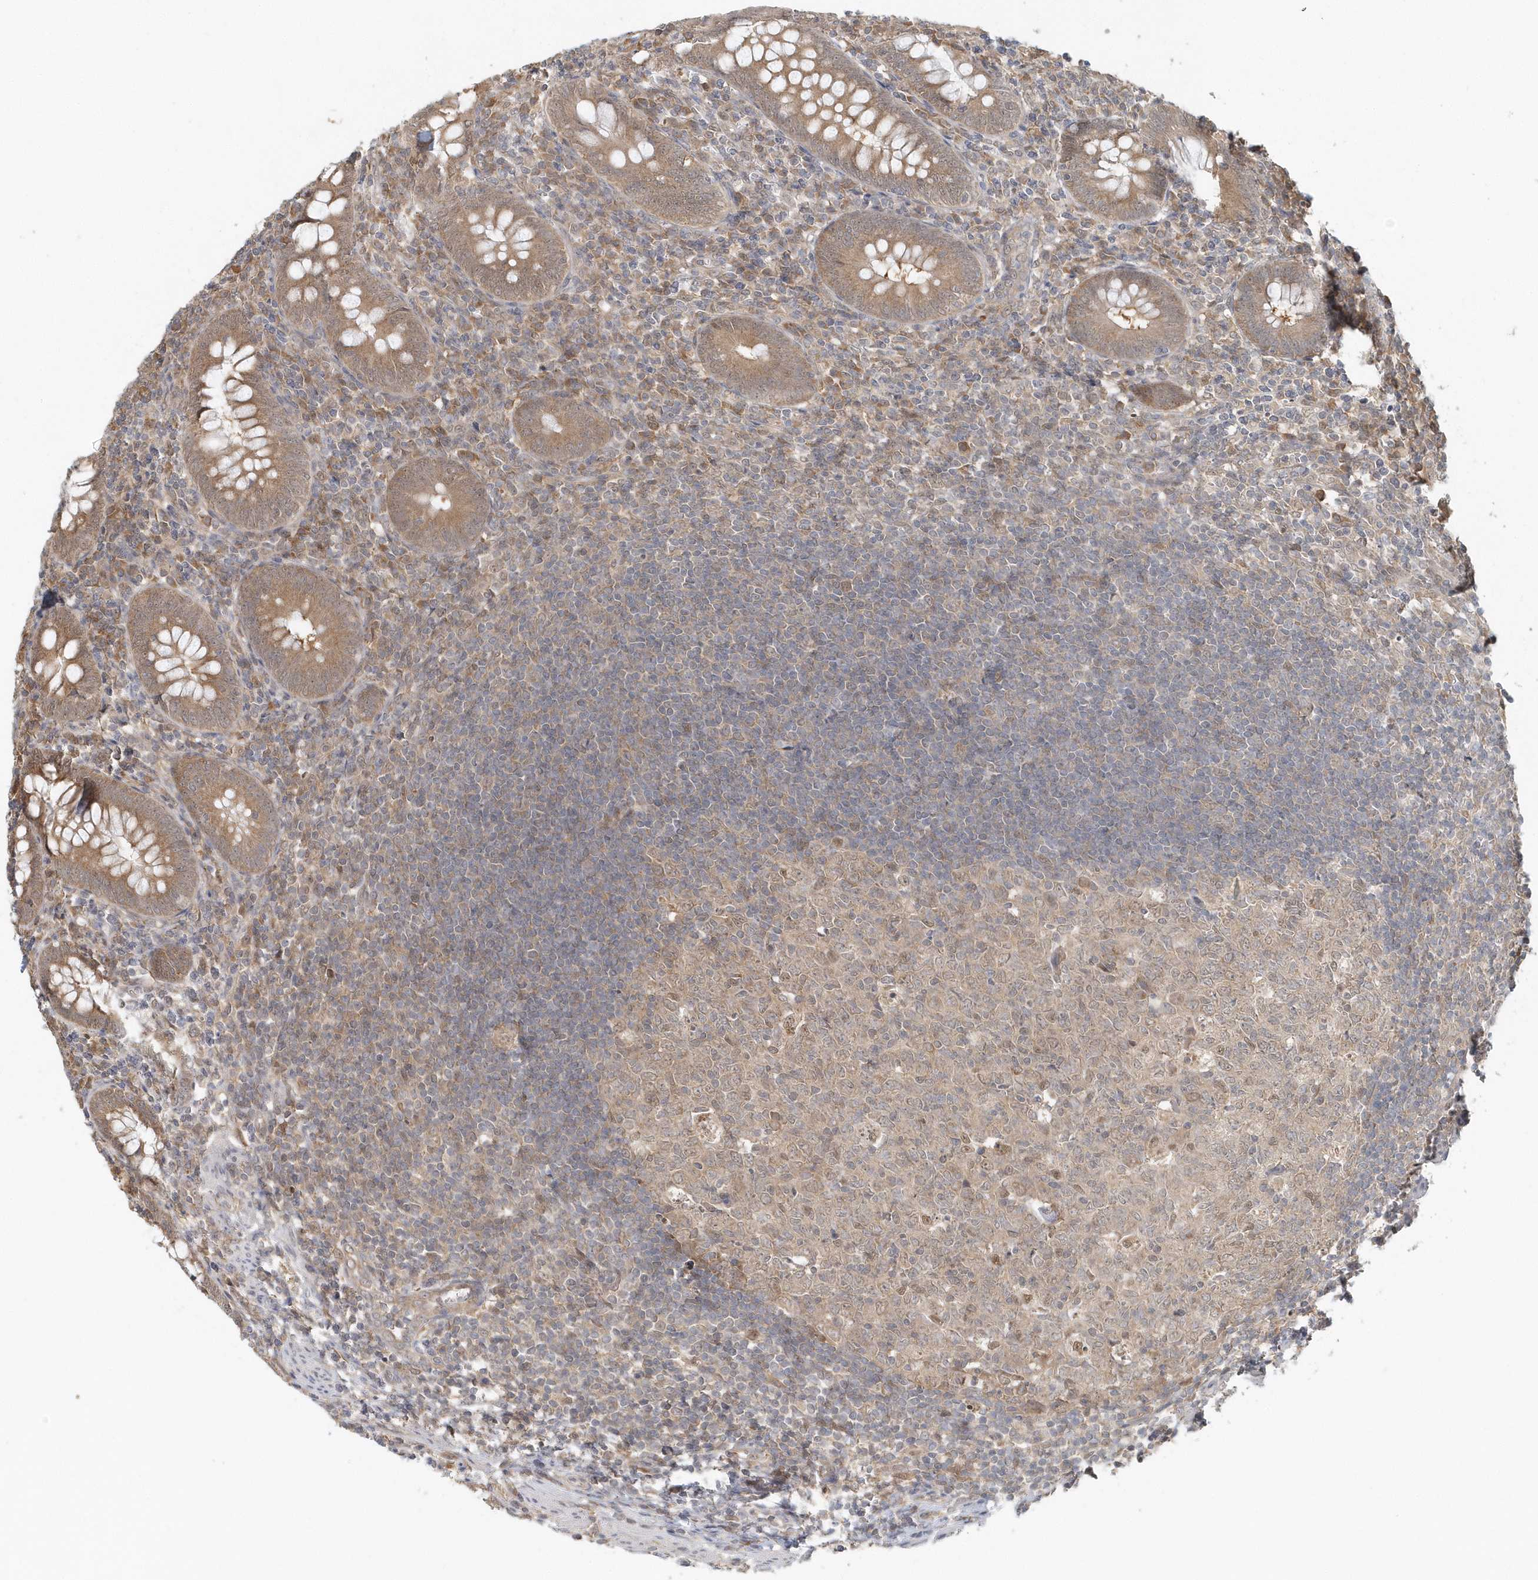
{"staining": {"intensity": "moderate", "quantity": ">75%", "location": "cytoplasmic/membranous,nuclear"}, "tissue": "appendix", "cell_type": "Glandular cells", "image_type": "normal", "snomed": [{"axis": "morphology", "description": "Normal tissue, NOS"}, {"axis": "topography", "description": "Appendix"}], "caption": "Unremarkable appendix displays moderate cytoplasmic/membranous,nuclear expression in about >75% of glandular cells.", "gene": "PSMD6", "patient": {"sex": "male", "age": 14}}